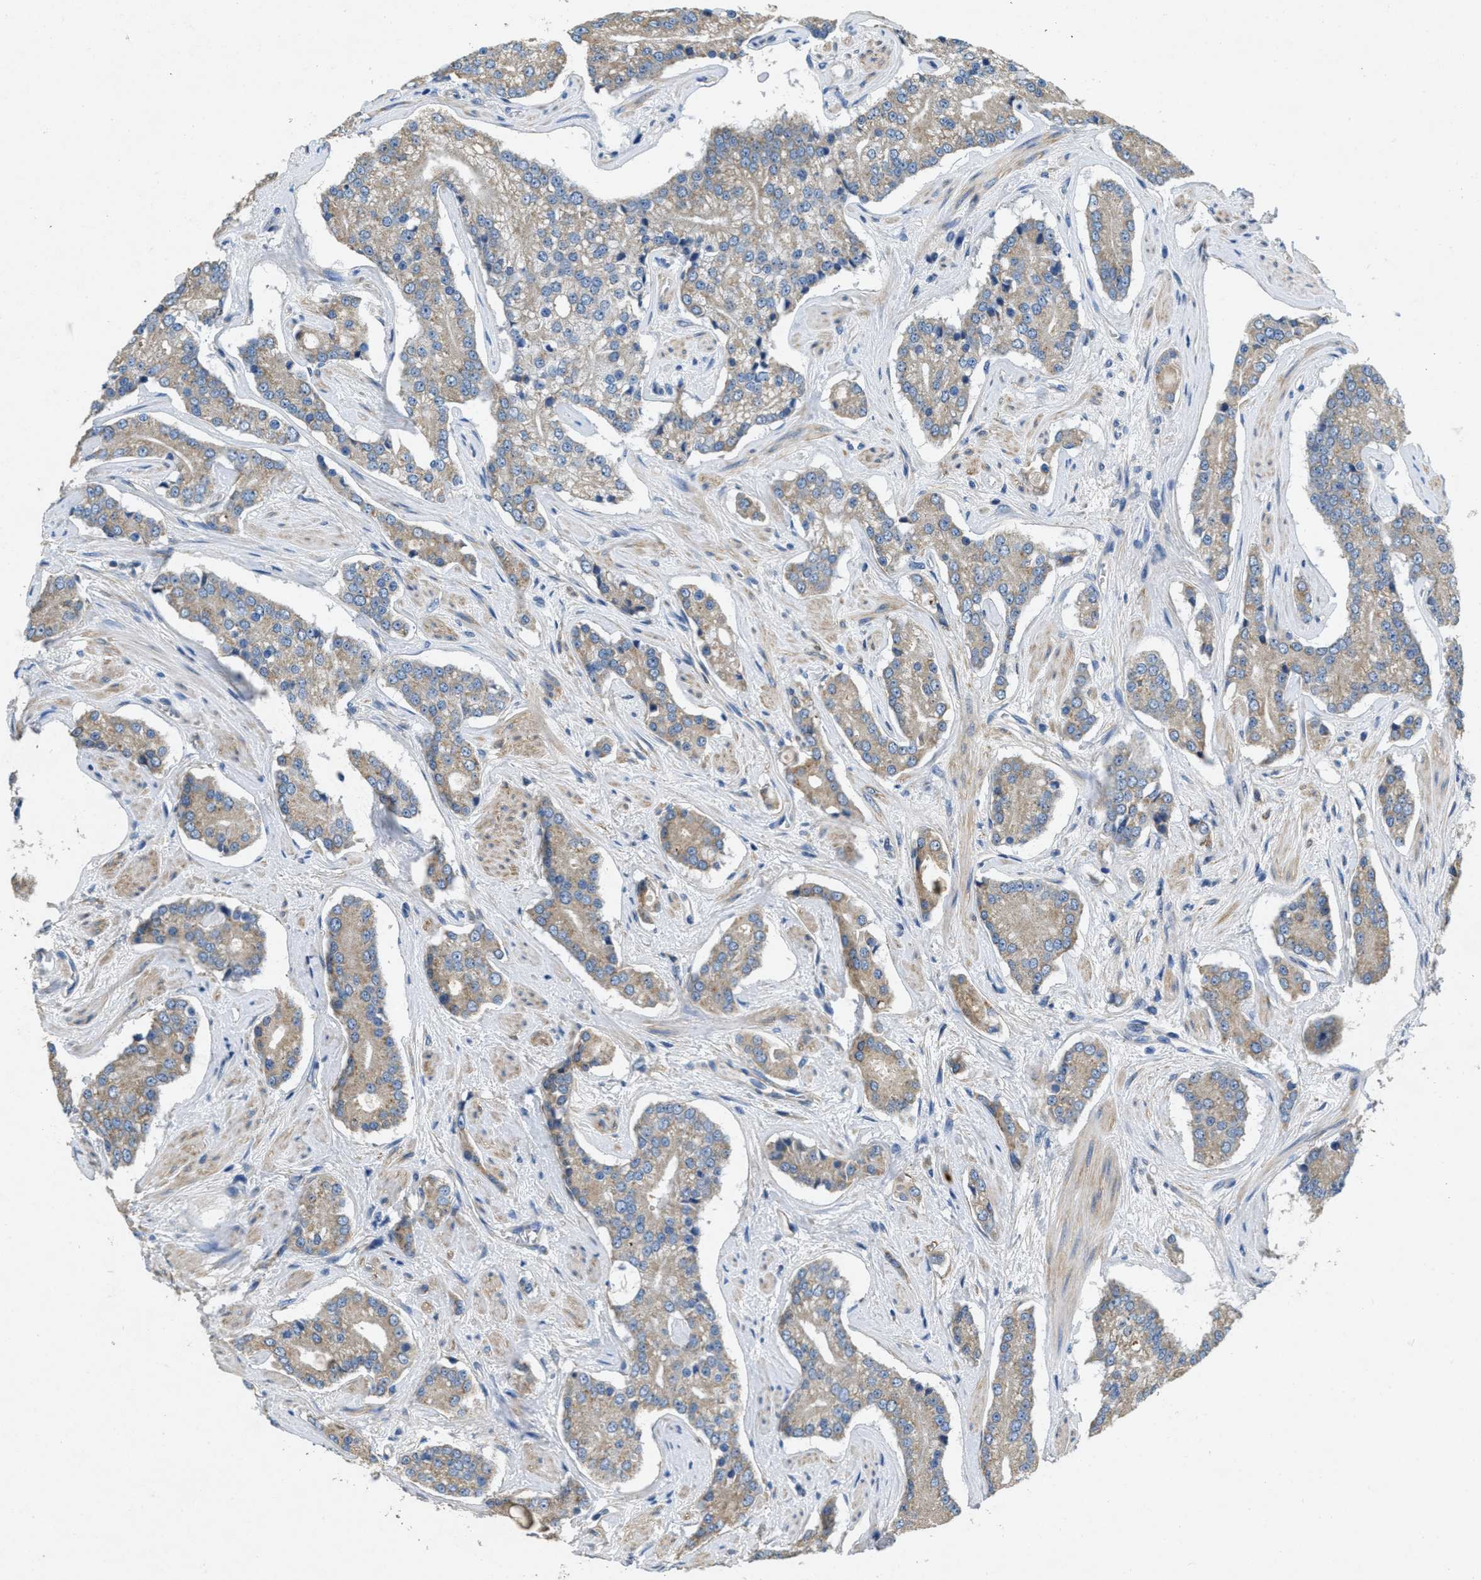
{"staining": {"intensity": "moderate", "quantity": "<25%", "location": "cytoplasmic/membranous"}, "tissue": "prostate cancer", "cell_type": "Tumor cells", "image_type": "cancer", "snomed": [{"axis": "morphology", "description": "Adenocarcinoma, High grade"}, {"axis": "topography", "description": "Prostate"}], "caption": "IHC image of neoplastic tissue: human prostate cancer stained using IHC exhibits low levels of moderate protein expression localized specifically in the cytoplasmic/membranous of tumor cells, appearing as a cytoplasmic/membranous brown color.", "gene": "TOMM70", "patient": {"sex": "male", "age": 71}}